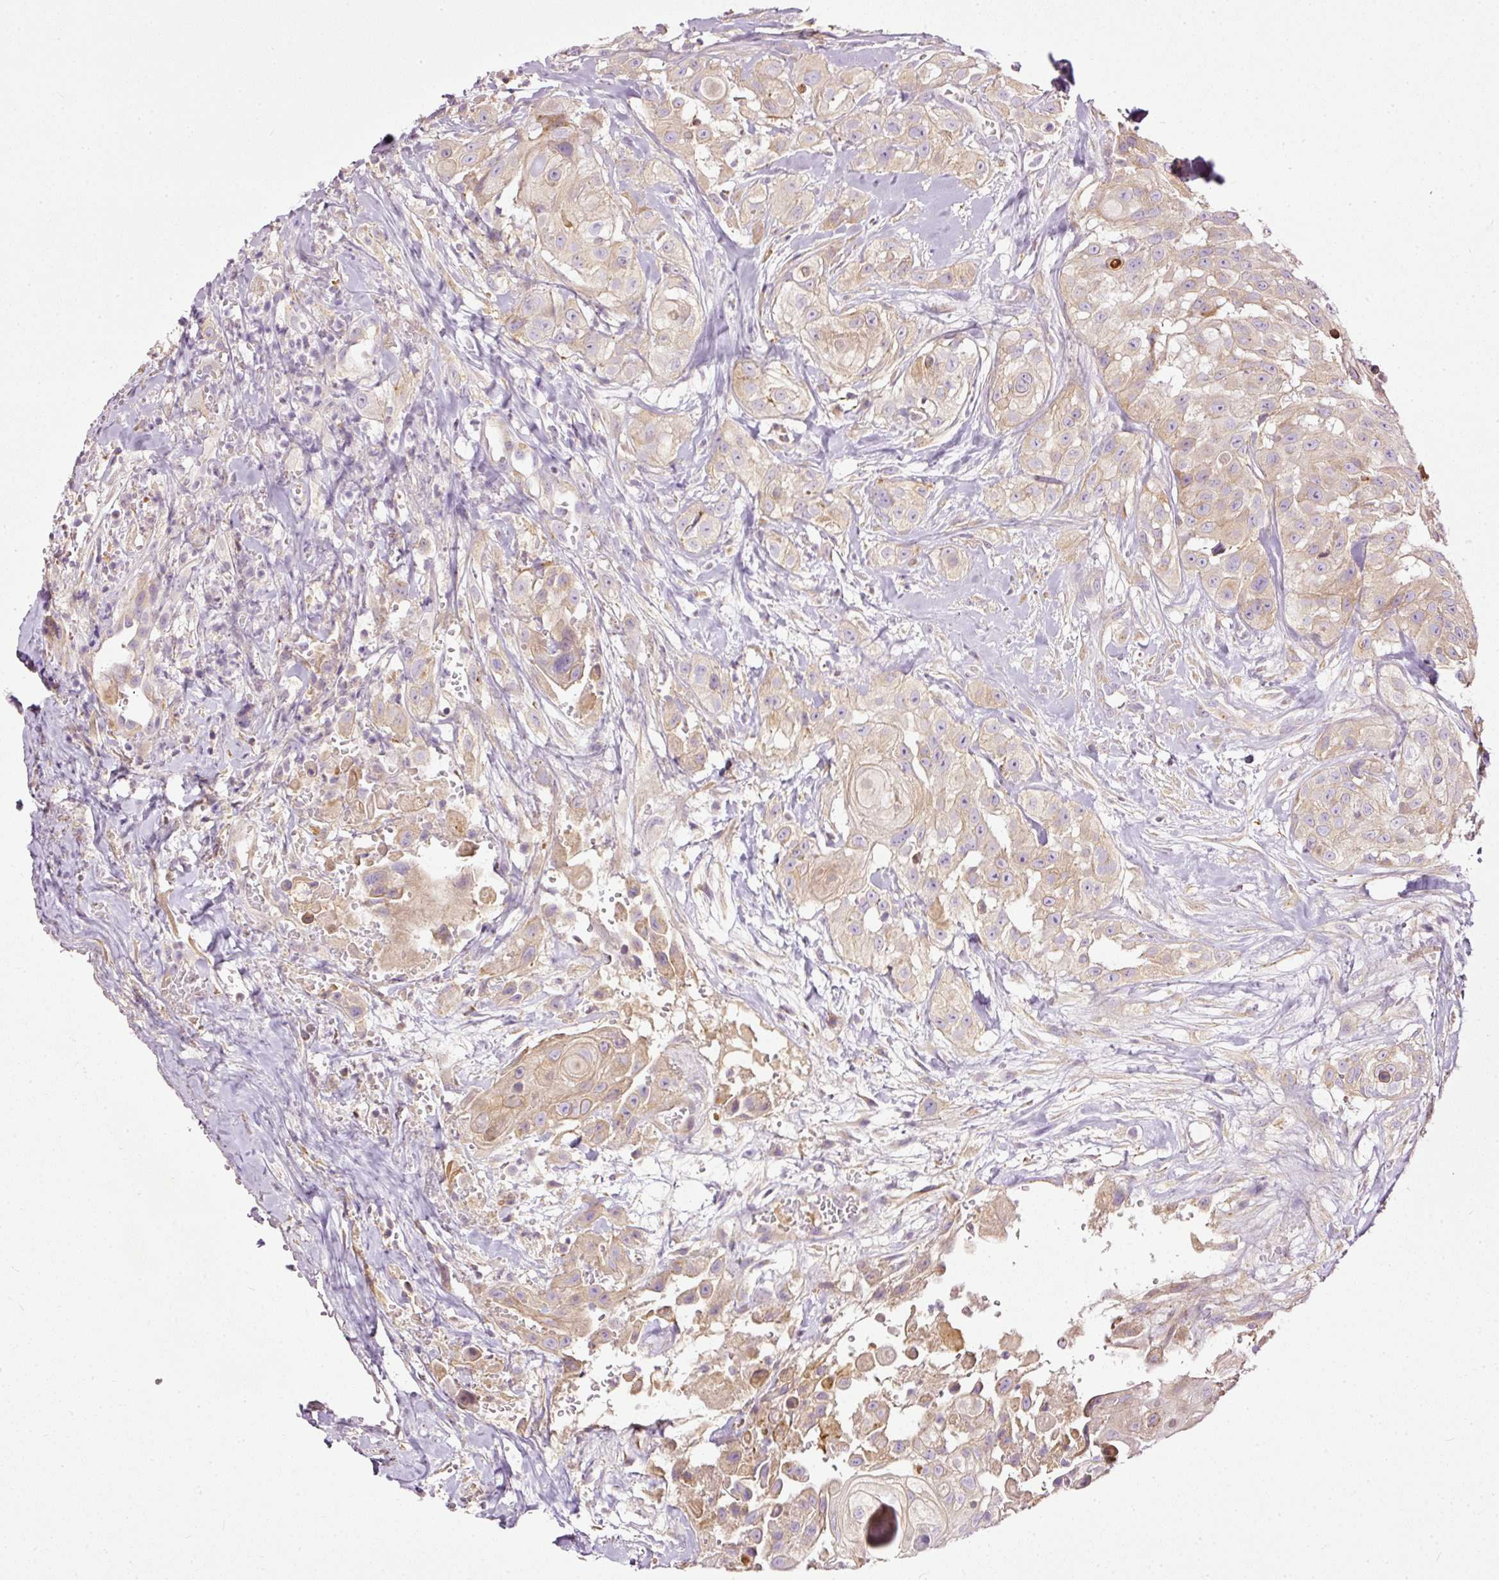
{"staining": {"intensity": "weak", "quantity": ">75%", "location": "cytoplasmic/membranous"}, "tissue": "head and neck cancer", "cell_type": "Tumor cells", "image_type": "cancer", "snomed": [{"axis": "morphology", "description": "Squamous cell carcinoma, NOS"}, {"axis": "topography", "description": "Head-Neck"}], "caption": "The immunohistochemical stain shows weak cytoplasmic/membranous expression in tumor cells of head and neck cancer (squamous cell carcinoma) tissue.", "gene": "PAQR9", "patient": {"sex": "male", "age": 83}}